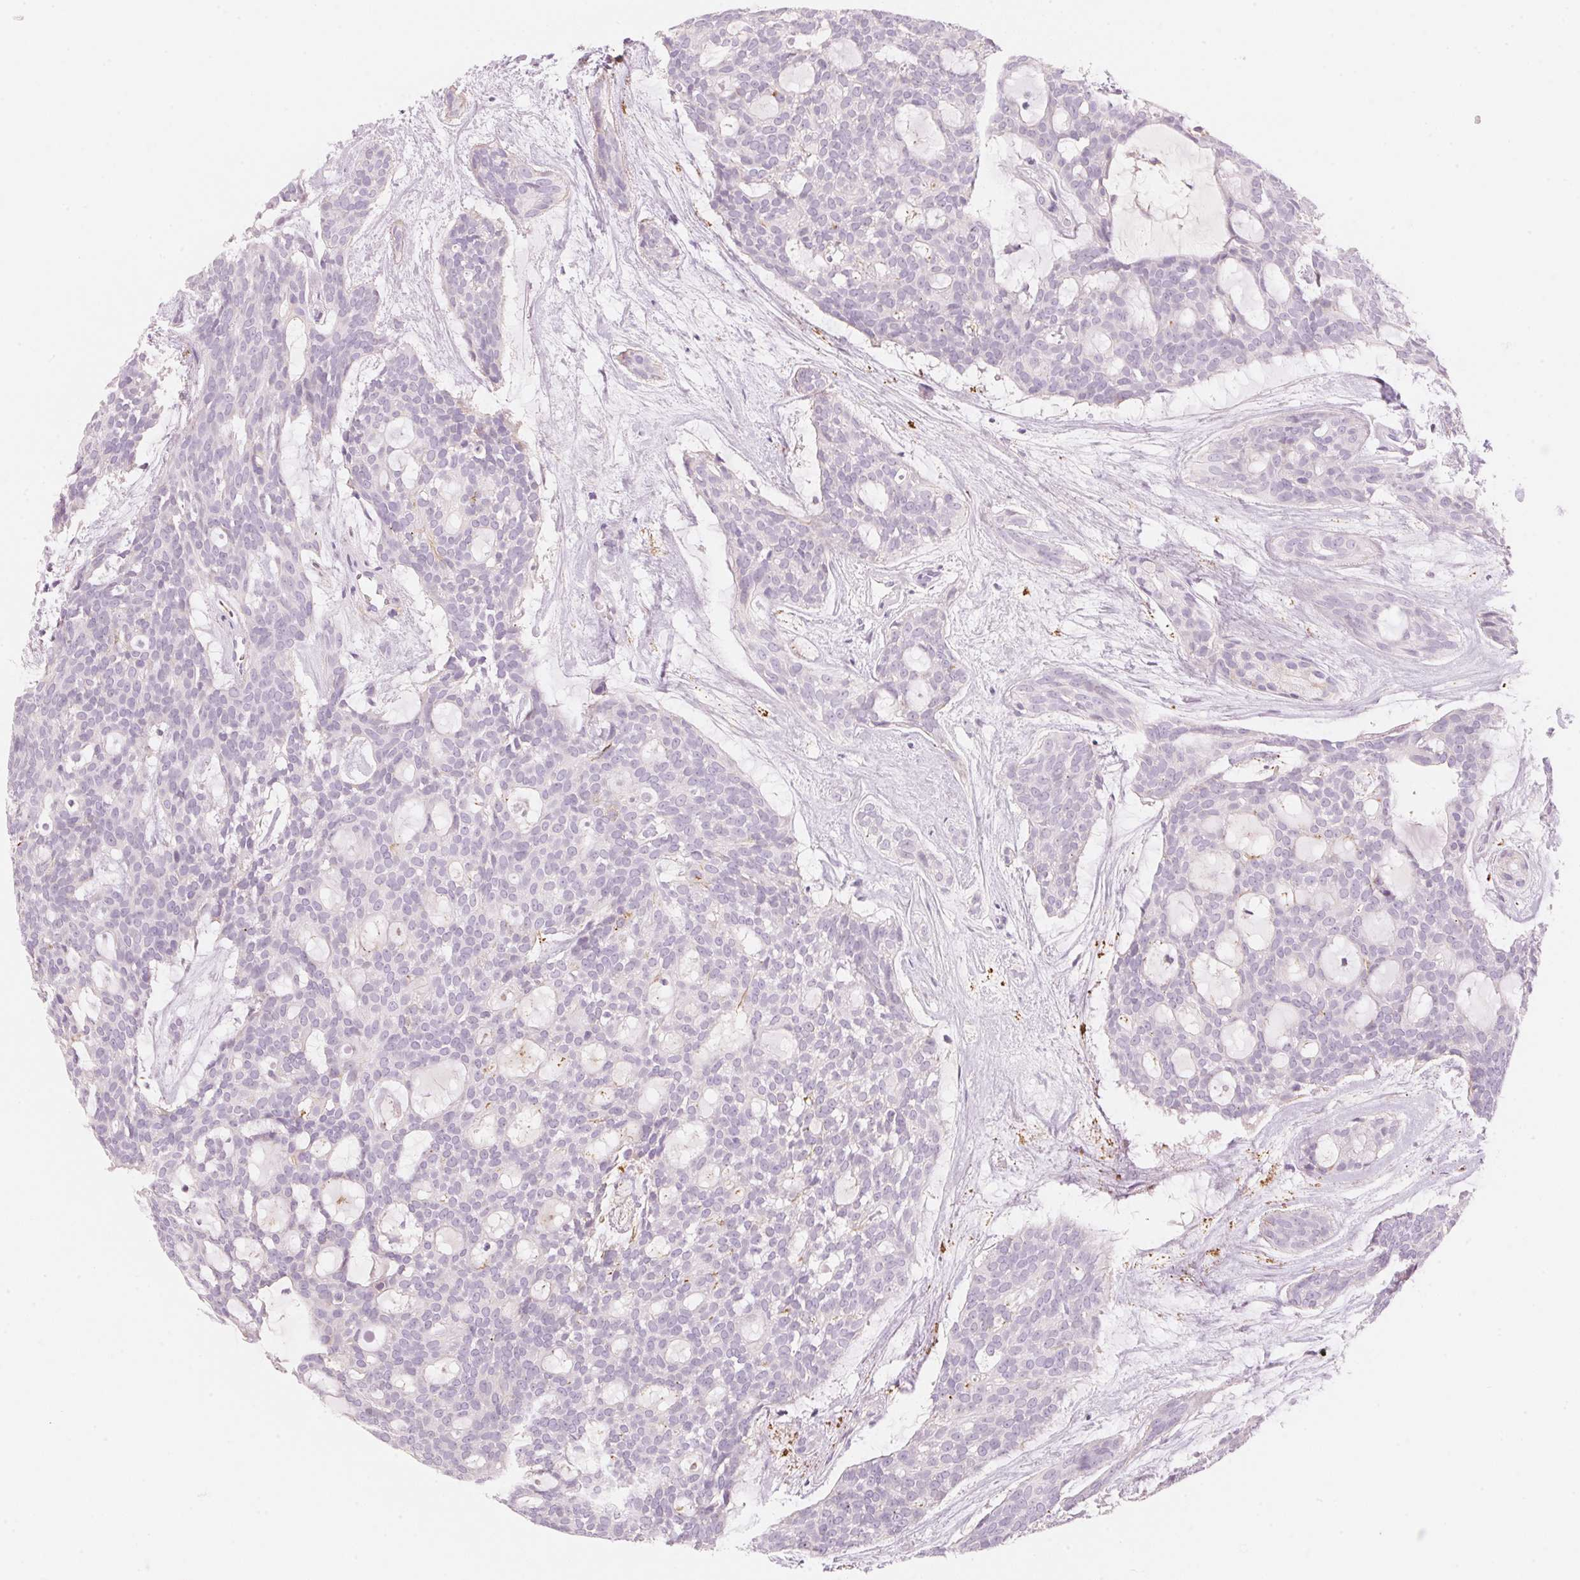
{"staining": {"intensity": "negative", "quantity": "none", "location": "none"}, "tissue": "head and neck cancer", "cell_type": "Tumor cells", "image_type": "cancer", "snomed": [{"axis": "morphology", "description": "Adenocarcinoma, NOS"}, {"axis": "topography", "description": "Head-Neck"}], "caption": "IHC image of neoplastic tissue: head and neck adenocarcinoma stained with DAB displays no significant protein positivity in tumor cells.", "gene": "HOXB13", "patient": {"sex": "male", "age": 66}}